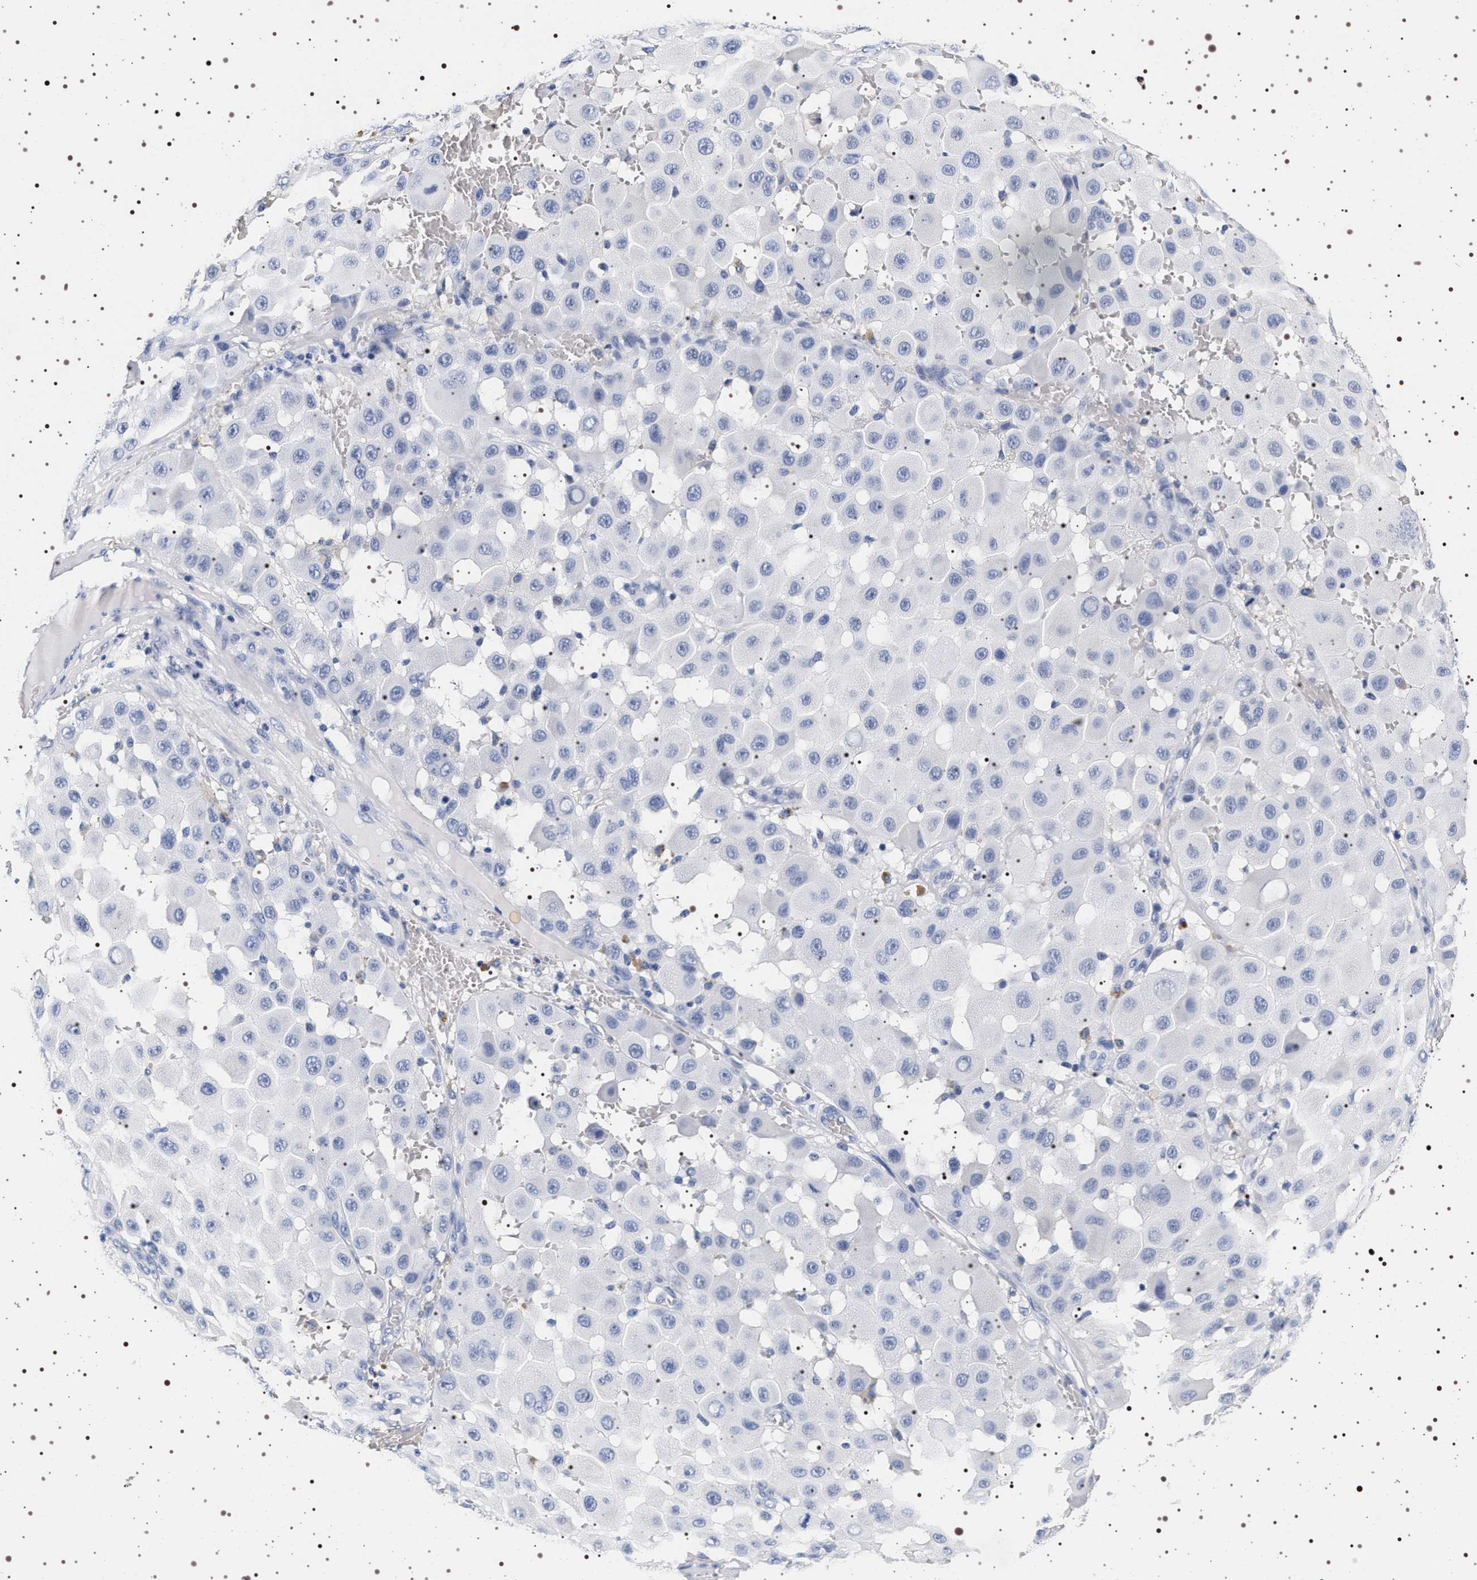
{"staining": {"intensity": "negative", "quantity": "none", "location": "none"}, "tissue": "melanoma", "cell_type": "Tumor cells", "image_type": "cancer", "snomed": [{"axis": "morphology", "description": "Malignant melanoma, NOS"}, {"axis": "topography", "description": "Skin"}], "caption": "The immunohistochemistry (IHC) image has no significant staining in tumor cells of melanoma tissue. (DAB immunohistochemistry with hematoxylin counter stain).", "gene": "SYN1", "patient": {"sex": "female", "age": 81}}